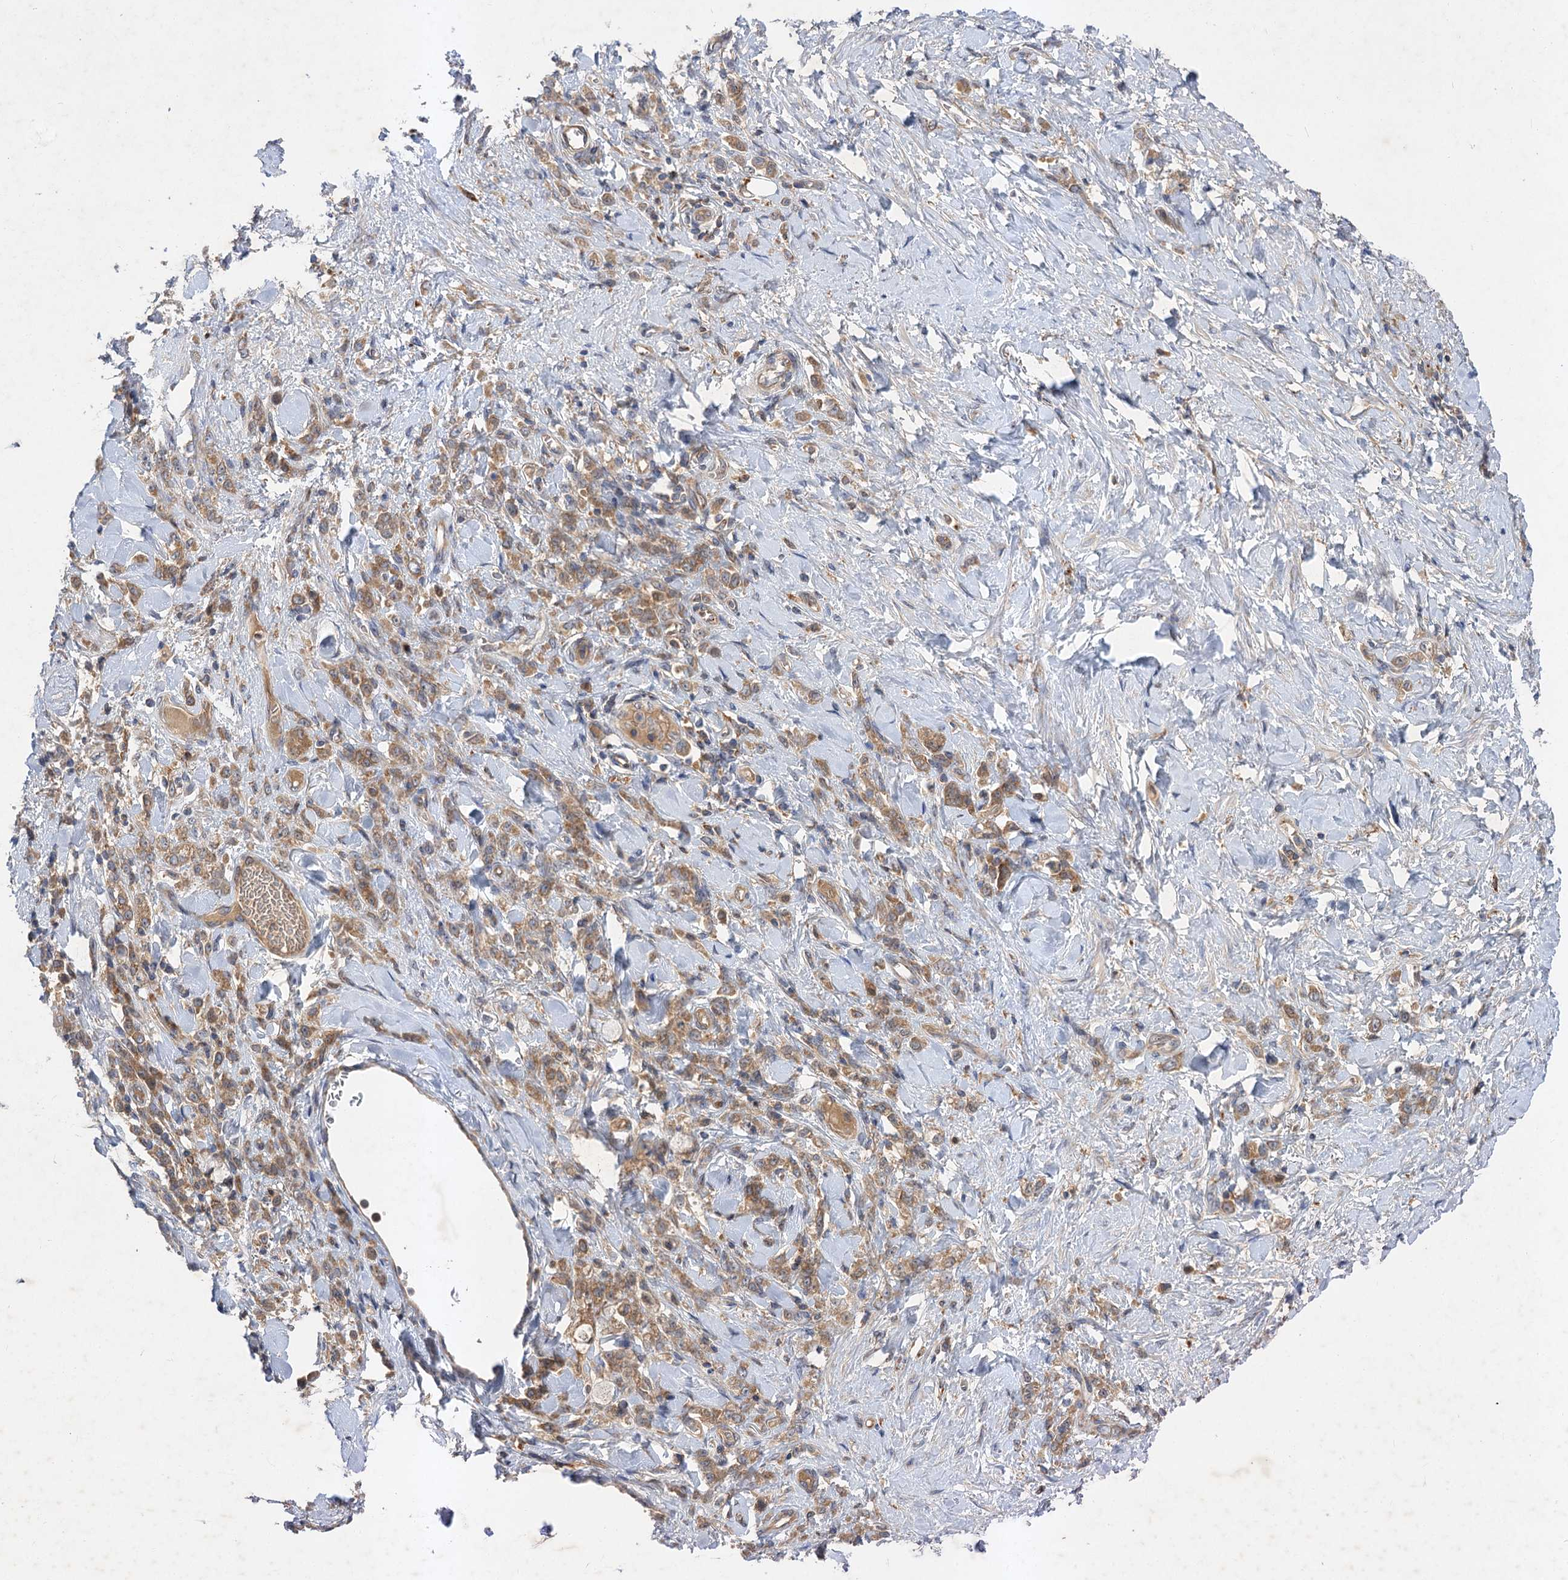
{"staining": {"intensity": "moderate", "quantity": ">75%", "location": "cytoplasmic/membranous"}, "tissue": "stomach cancer", "cell_type": "Tumor cells", "image_type": "cancer", "snomed": [{"axis": "morphology", "description": "Normal tissue, NOS"}, {"axis": "morphology", "description": "Adenocarcinoma, NOS"}, {"axis": "topography", "description": "Stomach"}], "caption": "Adenocarcinoma (stomach) stained with a brown dye demonstrates moderate cytoplasmic/membranous positive staining in about >75% of tumor cells.", "gene": "PATL1", "patient": {"sex": "male", "age": 82}}